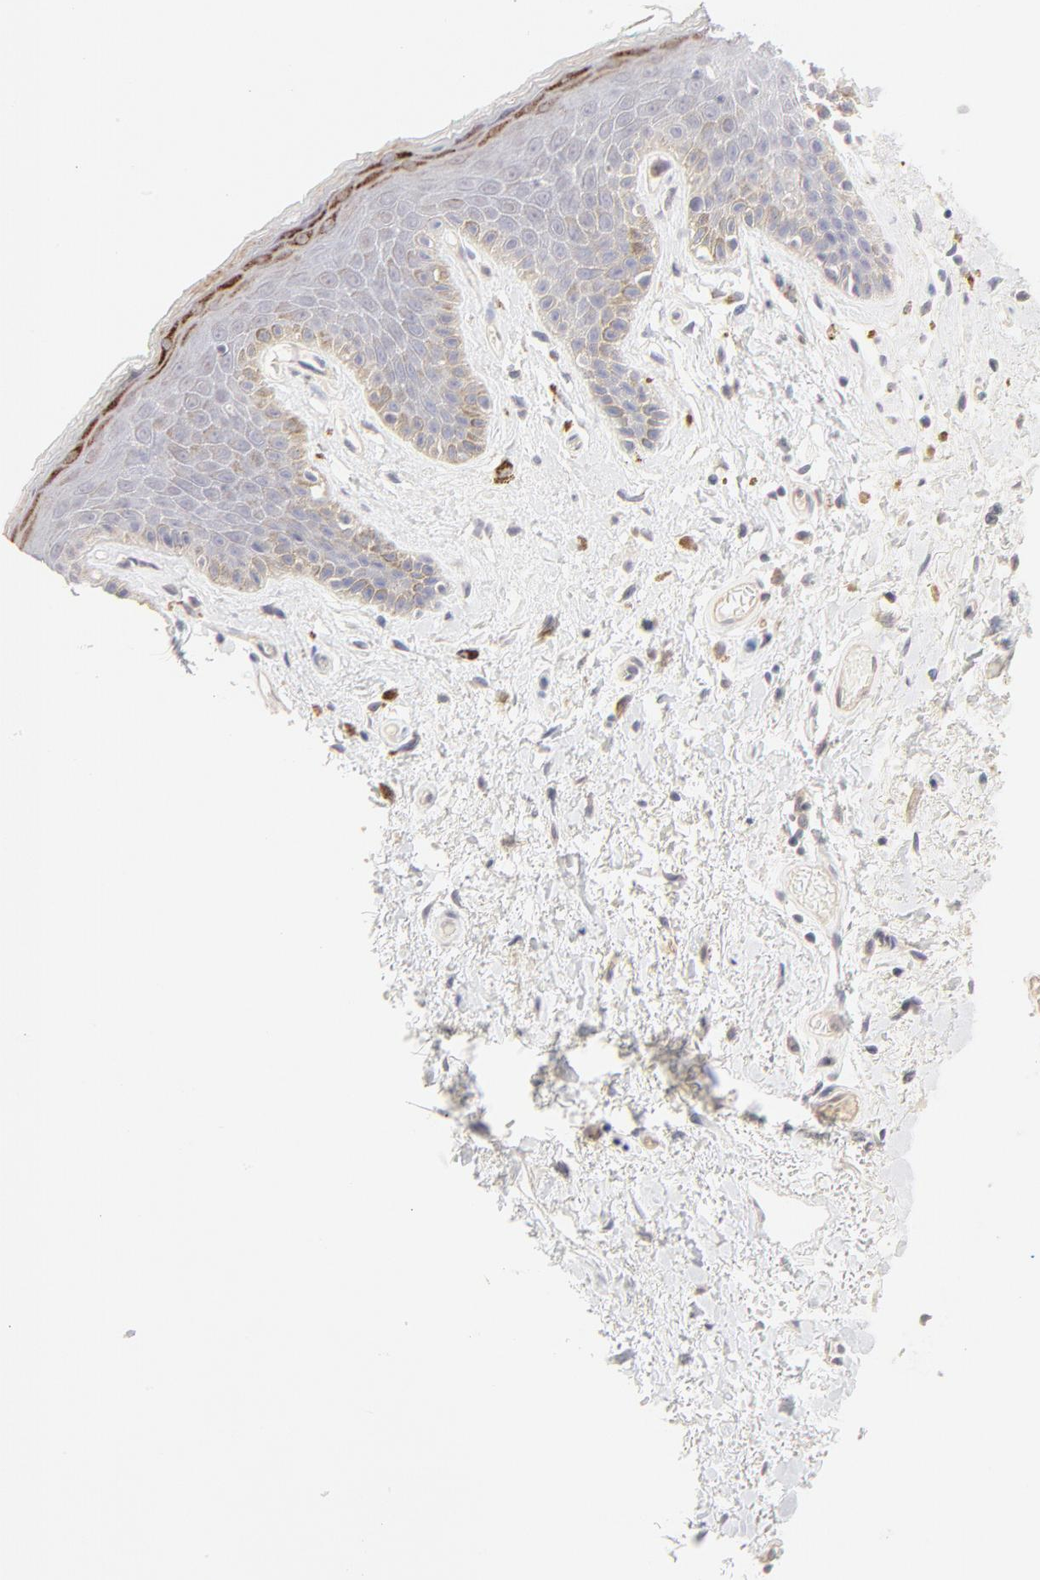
{"staining": {"intensity": "moderate", "quantity": "<25%", "location": "cytoplasmic/membranous"}, "tissue": "skin", "cell_type": "Epidermal cells", "image_type": "normal", "snomed": [{"axis": "morphology", "description": "Normal tissue, NOS"}, {"axis": "topography", "description": "Anal"}], "caption": "A low amount of moderate cytoplasmic/membranous positivity is appreciated in approximately <25% of epidermal cells in normal skin. (DAB (3,3'-diaminobenzidine) = brown stain, brightfield microscopy at high magnification).", "gene": "ELF3", "patient": {"sex": "male", "age": 74}}